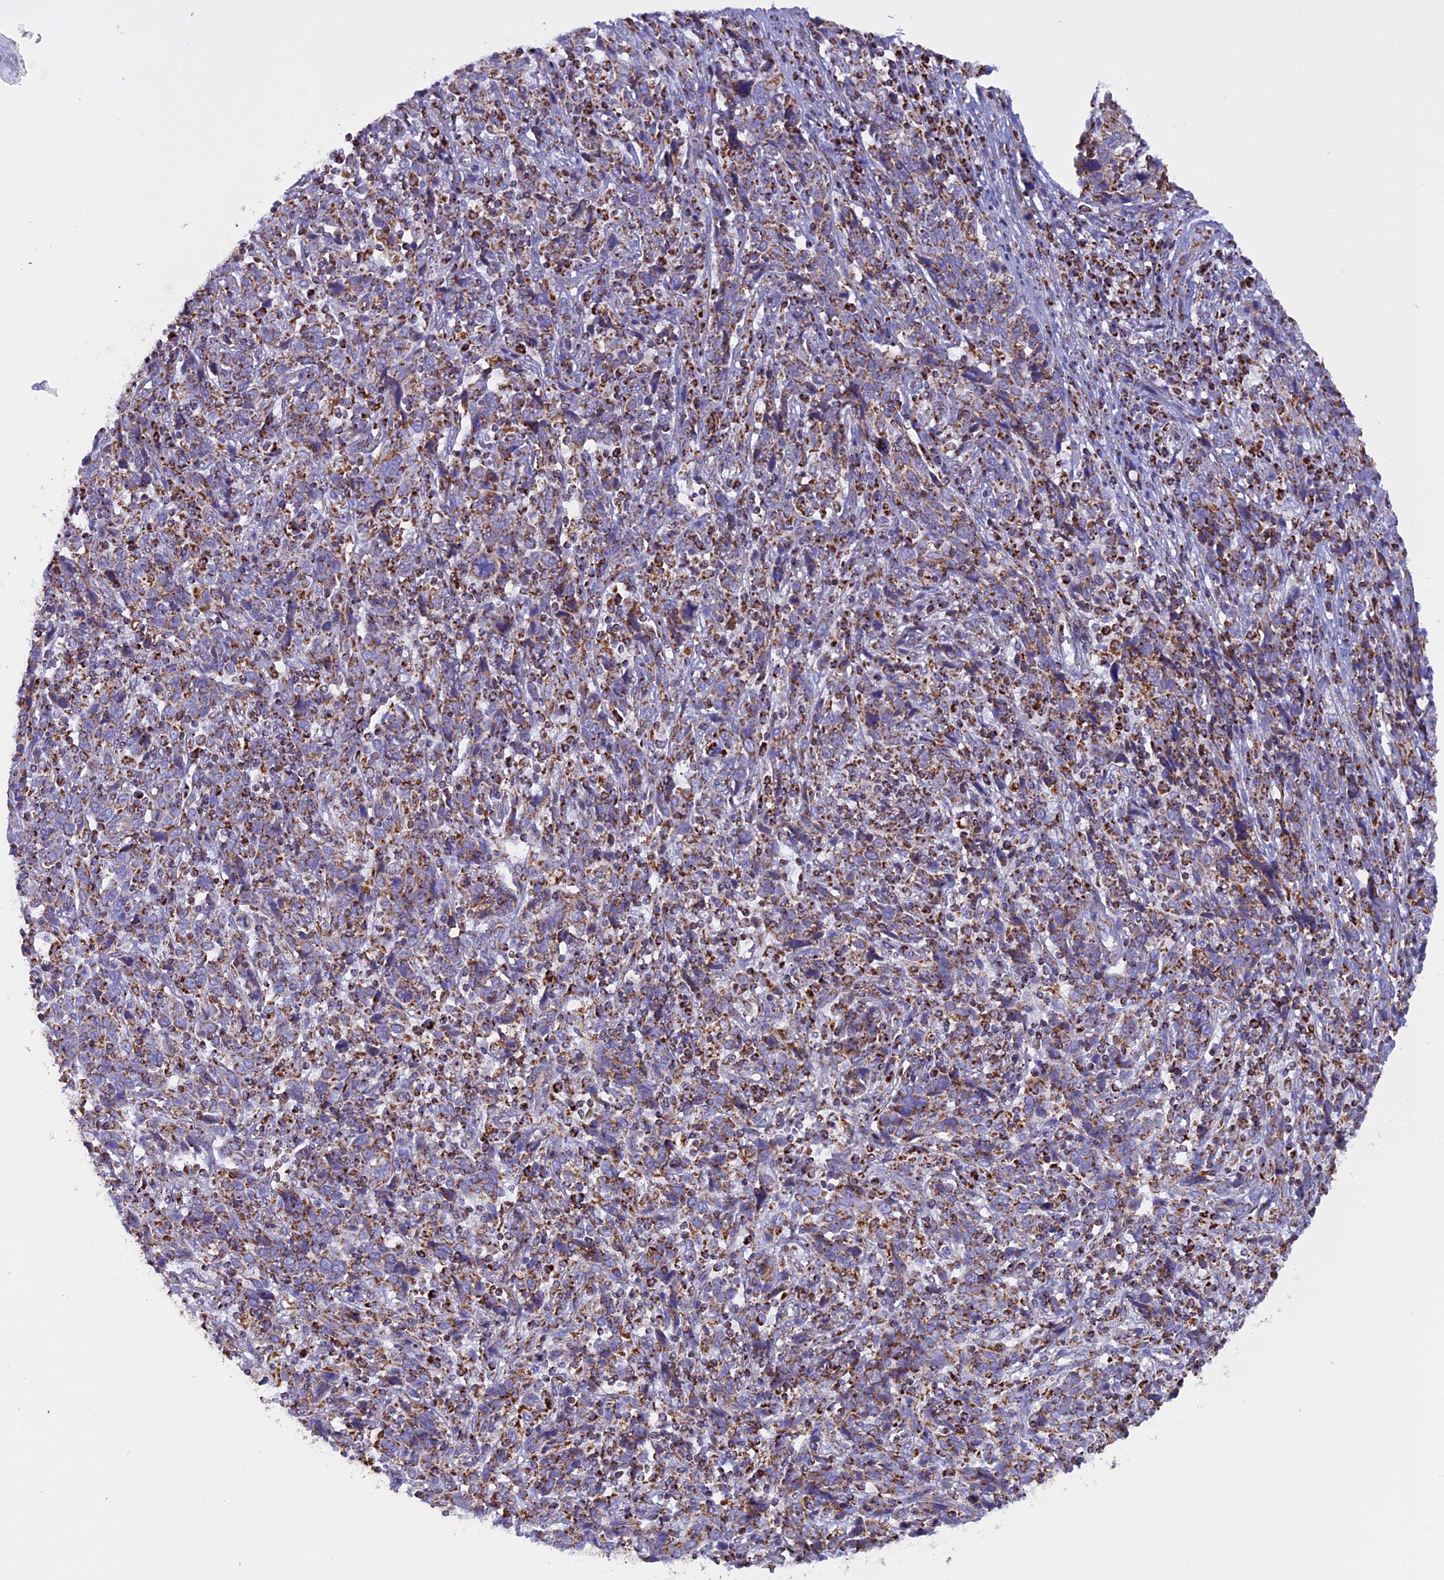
{"staining": {"intensity": "negative", "quantity": "none", "location": "none"}, "tissue": "cervical cancer", "cell_type": "Tumor cells", "image_type": "cancer", "snomed": [{"axis": "morphology", "description": "Squamous cell carcinoma, NOS"}, {"axis": "topography", "description": "Cervix"}], "caption": "Immunohistochemistry (IHC) photomicrograph of squamous cell carcinoma (cervical) stained for a protein (brown), which reveals no positivity in tumor cells.", "gene": "KCNG1", "patient": {"sex": "female", "age": 46}}